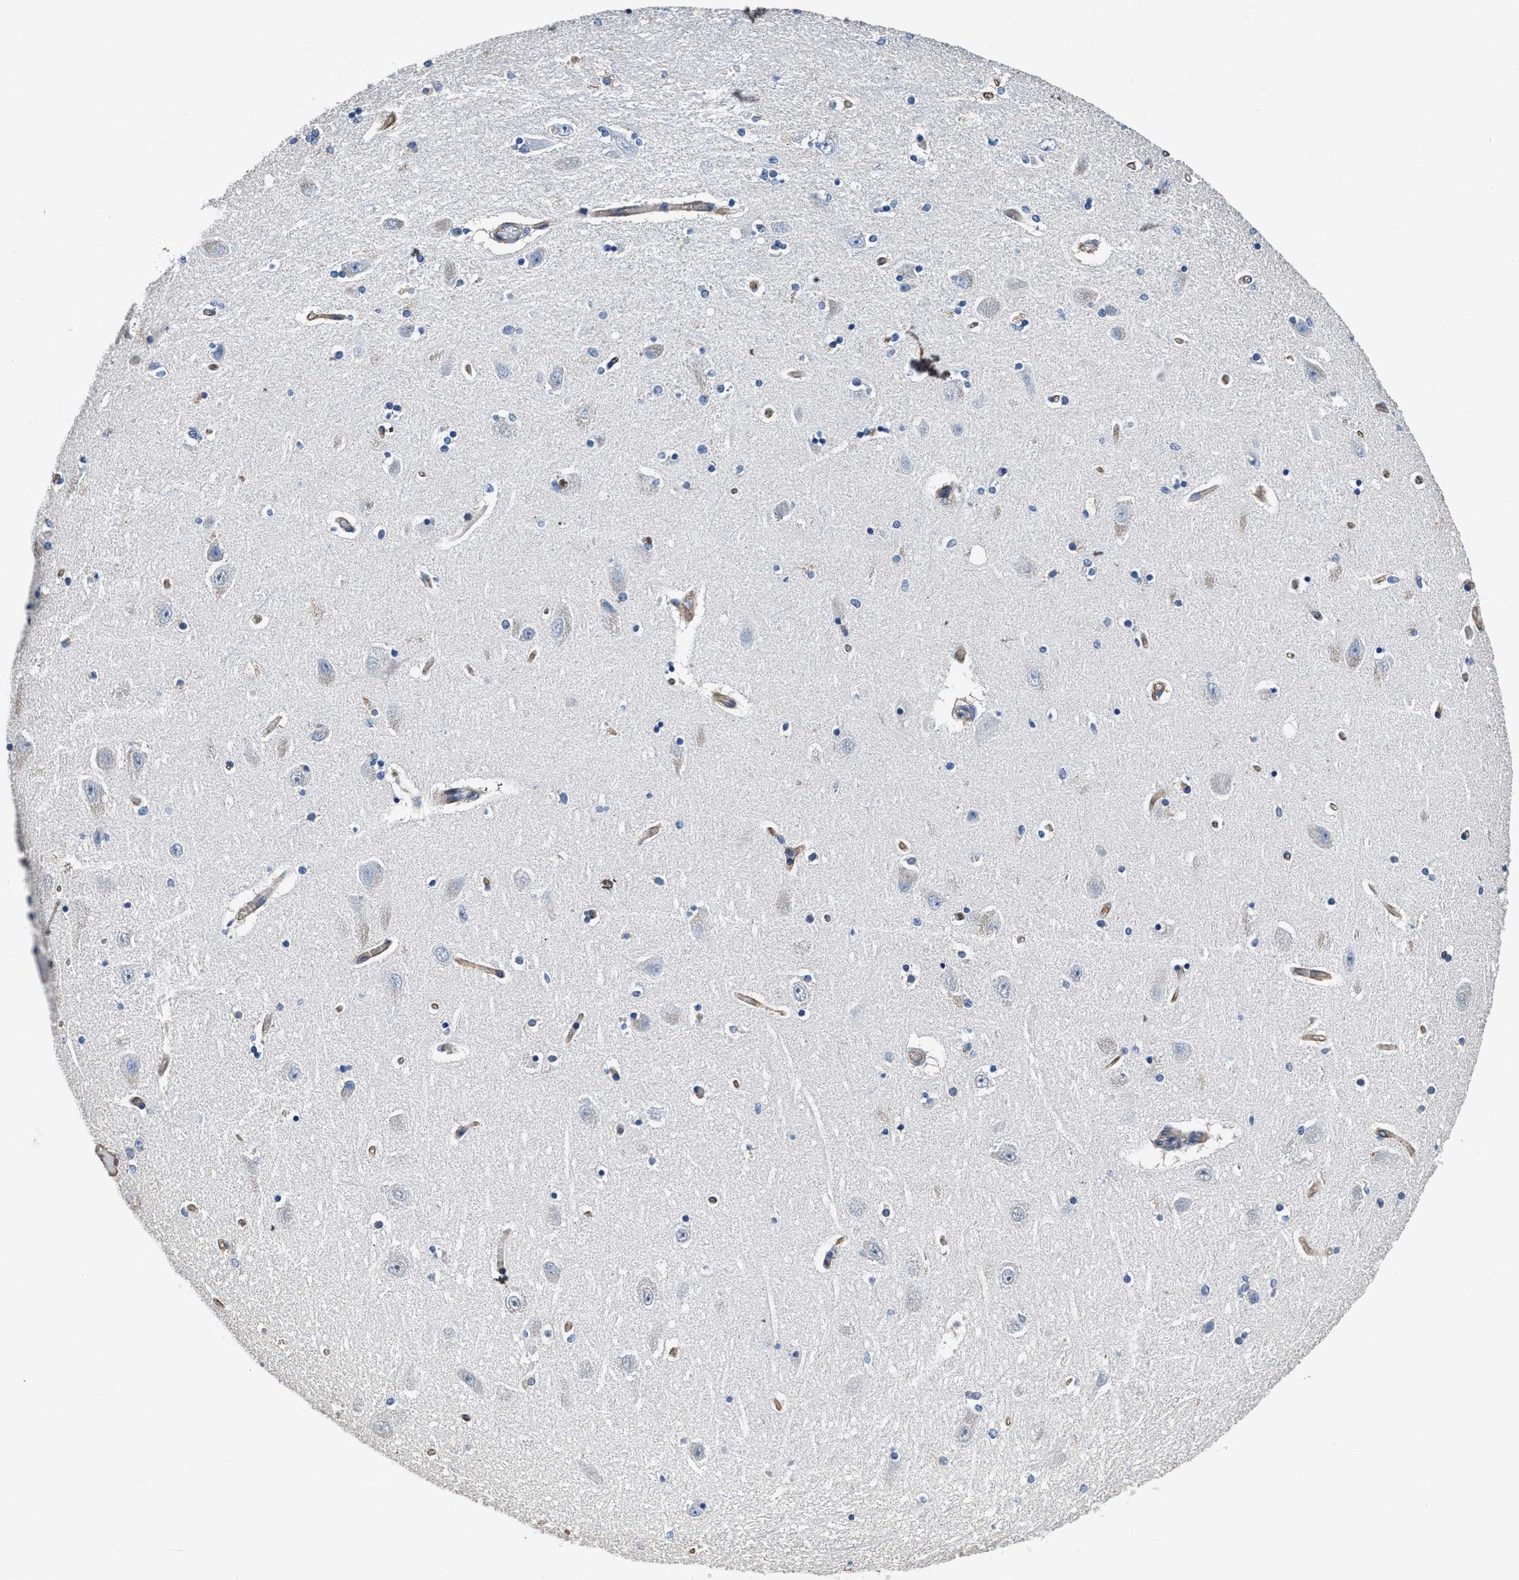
{"staining": {"intensity": "negative", "quantity": "none", "location": "none"}, "tissue": "hippocampus", "cell_type": "Glial cells", "image_type": "normal", "snomed": [{"axis": "morphology", "description": "Normal tissue, NOS"}, {"axis": "topography", "description": "Hippocampus"}], "caption": "The immunohistochemistry micrograph has no significant positivity in glial cells of hippocampus. The staining is performed using DAB brown chromogen with nuclei counter-stained in using hematoxylin.", "gene": "C22orf42", "patient": {"sex": "female", "age": 54}}